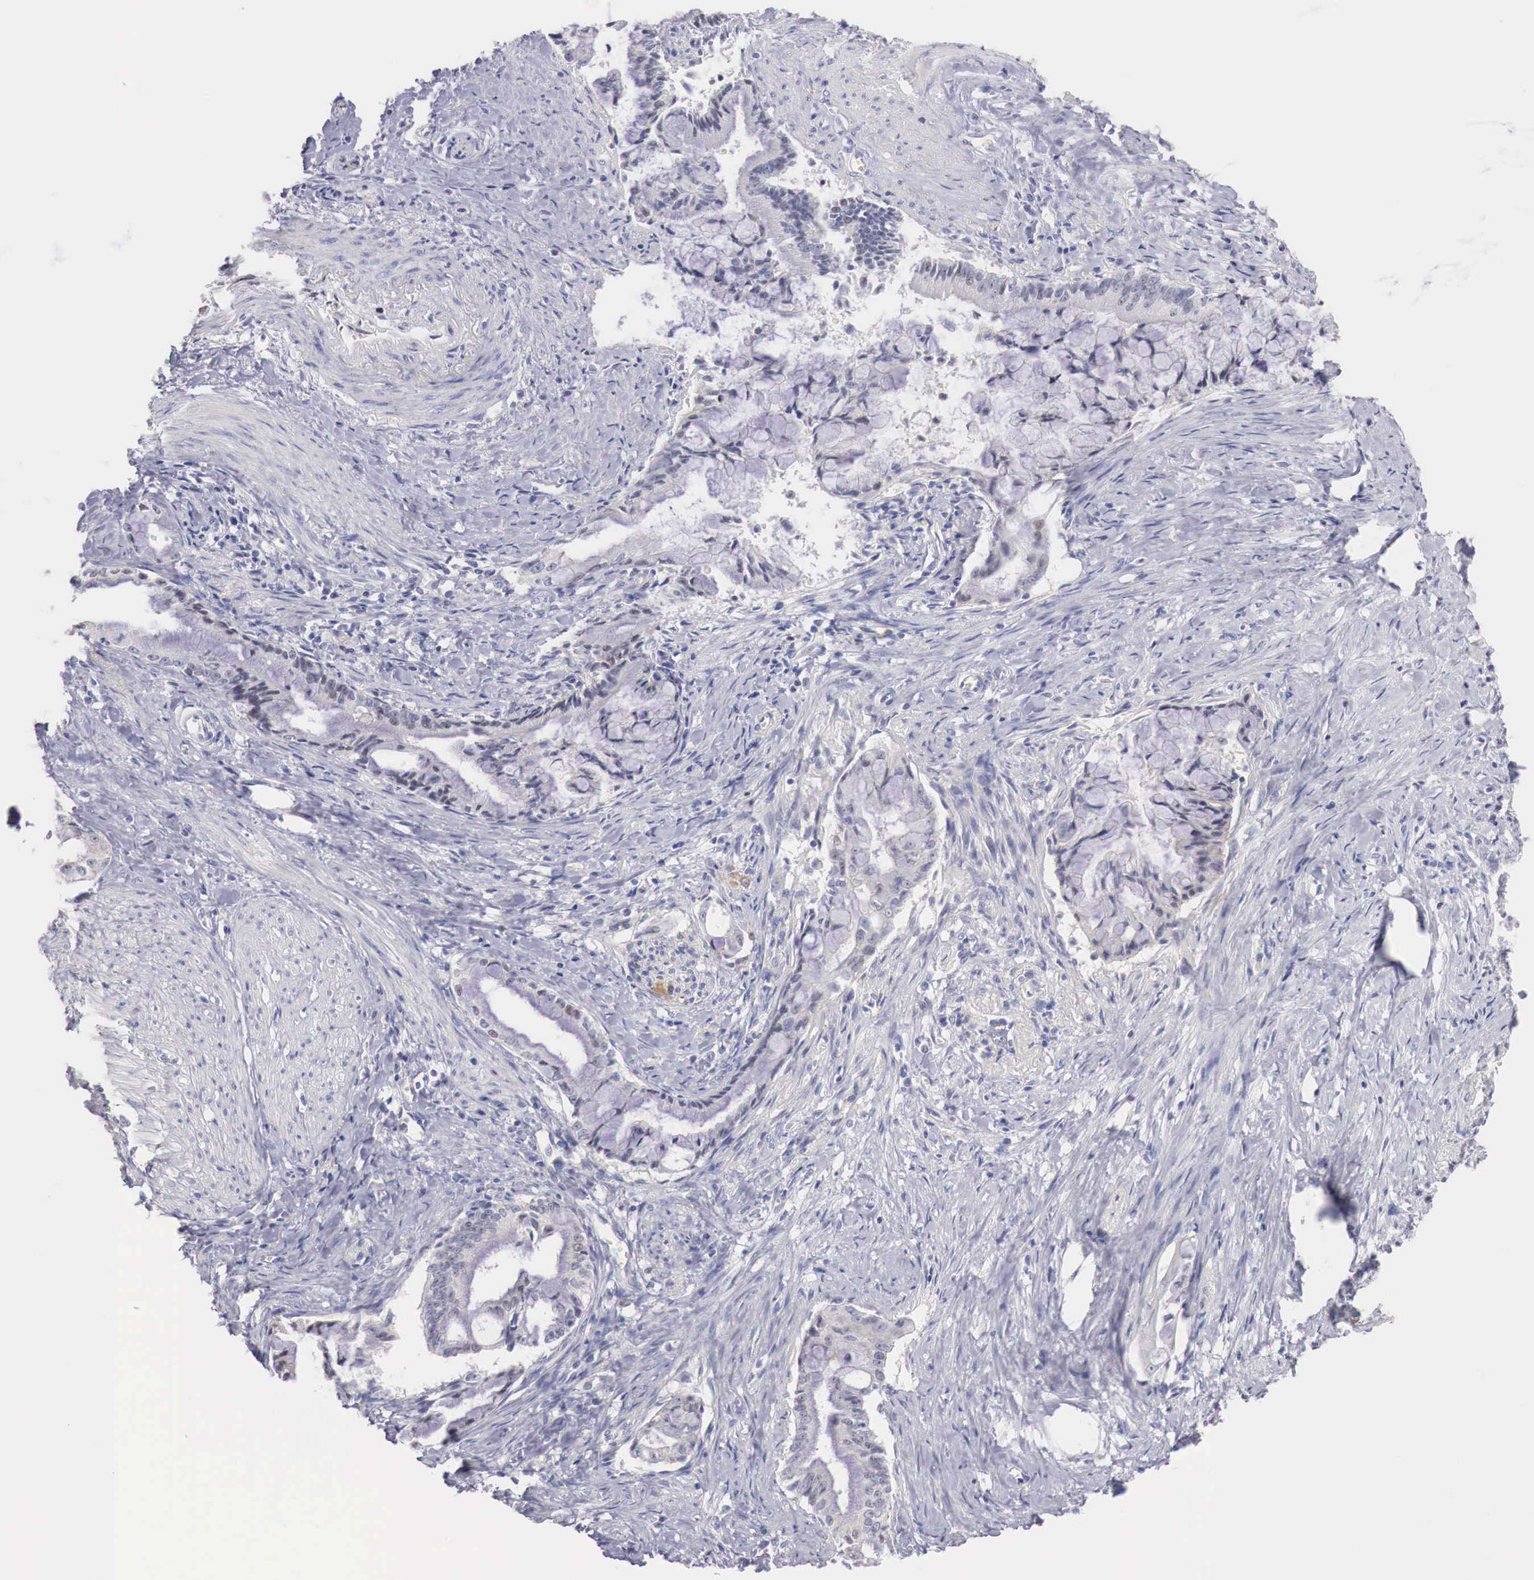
{"staining": {"intensity": "negative", "quantity": "none", "location": "none"}, "tissue": "pancreatic cancer", "cell_type": "Tumor cells", "image_type": "cancer", "snomed": [{"axis": "morphology", "description": "Adenocarcinoma, NOS"}, {"axis": "topography", "description": "Pancreas"}], "caption": "Pancreatic cancer was stained to show a protein in brown. There is no significant expression in tumor cells.", "gene": "TRIM13", "patient": {"sex": "male", "age": 59}}